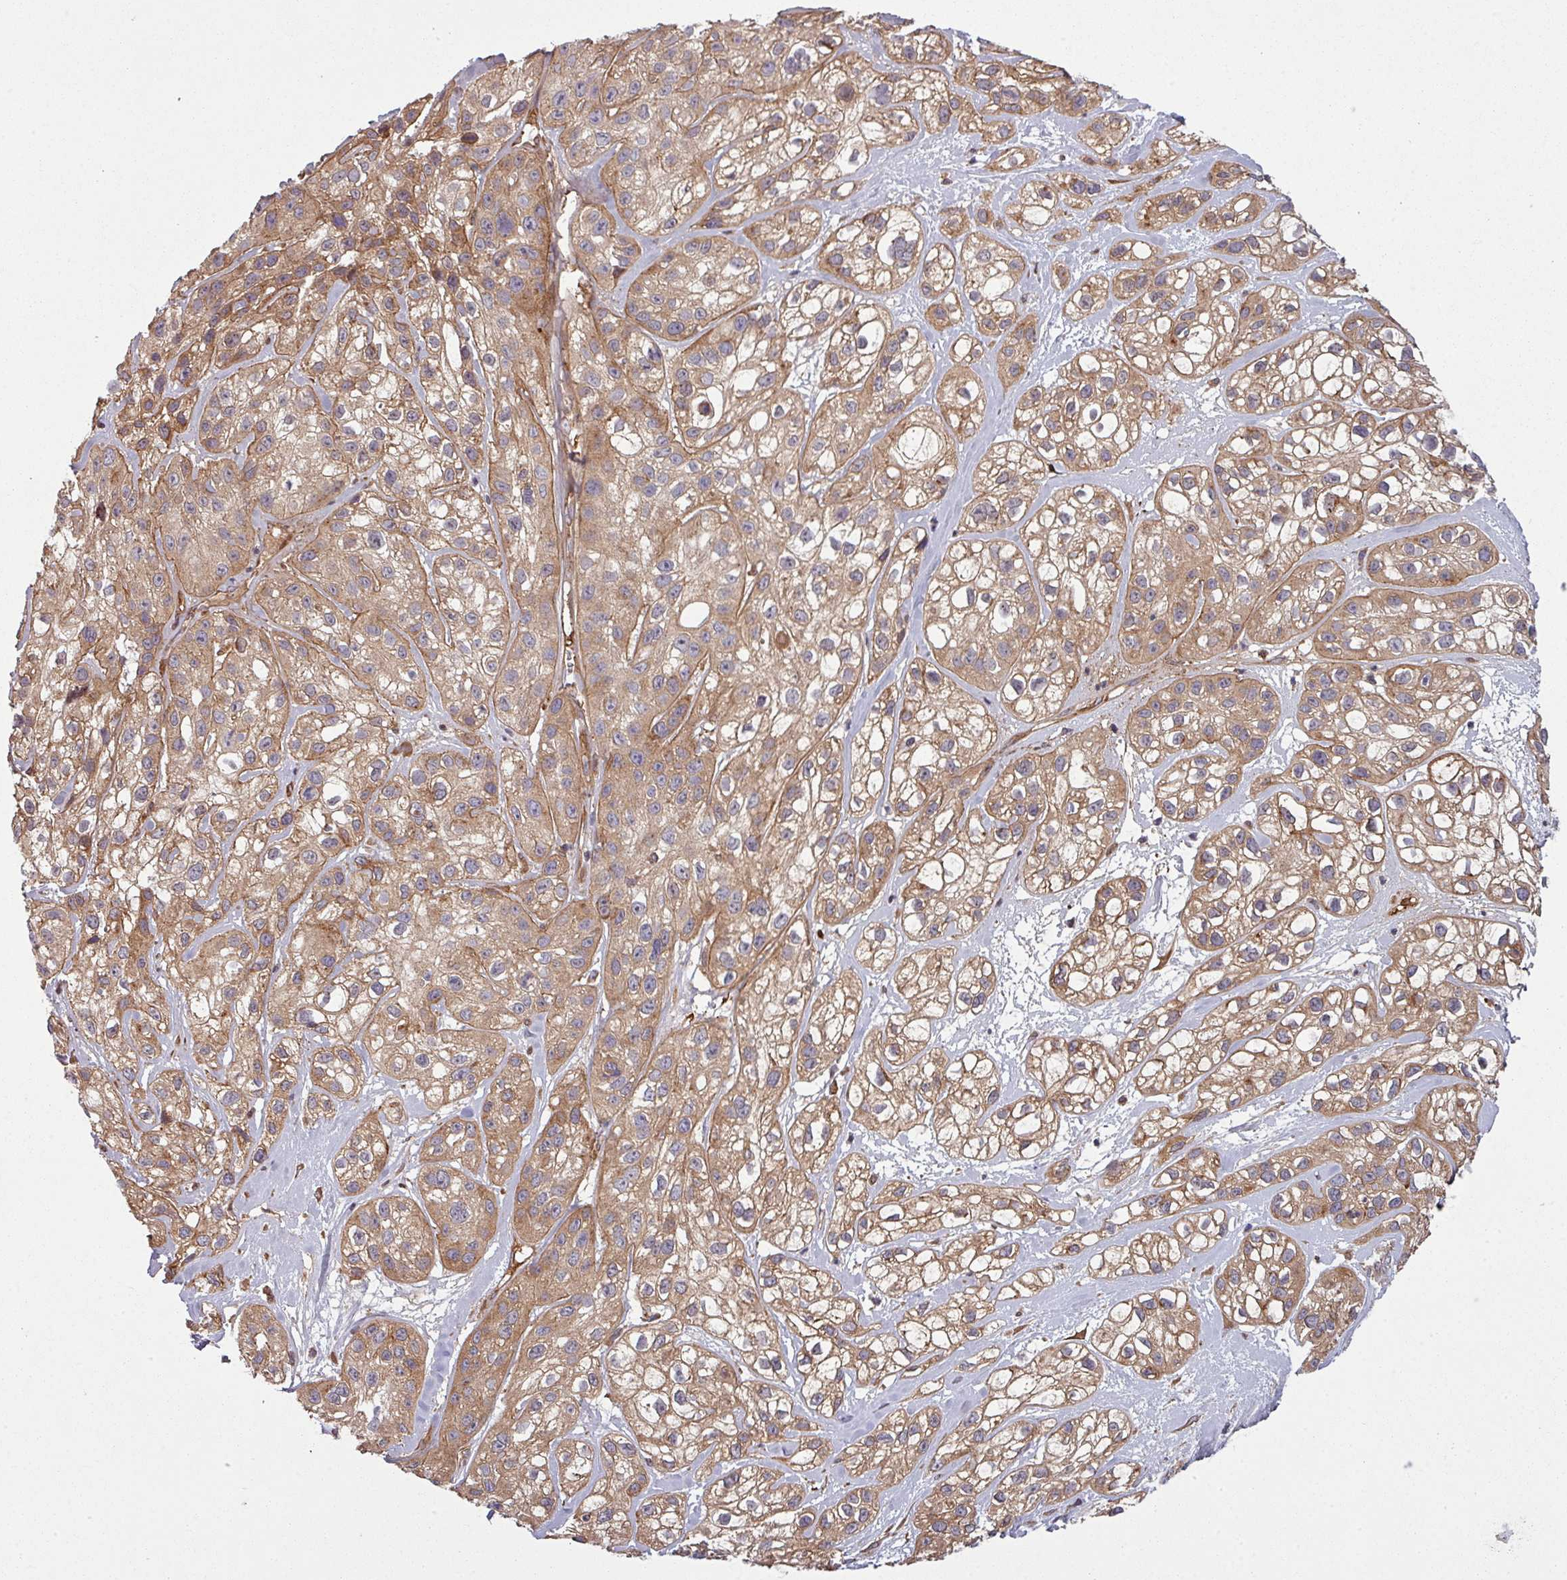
{"staining": {"intensity": "moderate", "quantity": ">75%", "location": "cytoplasmic/membranous"}, "tissue": "skin cancer", "cell_type": "Tumor cells", "image_type": "cancer", "snomed": [{"axis": "morphology", "description": "Squamous cell carcinoma, NOS"}, {"axis": "topography", "description": "Skin"}], "caption": "Skin cancer was stained to show a protein in brown. There is medium levels of moderate cytoplasmic/membranous staining in approximately >75% of tumor cells.", "gene": "SNRNP25", "patient": {"sex": "male", "age": 82}}